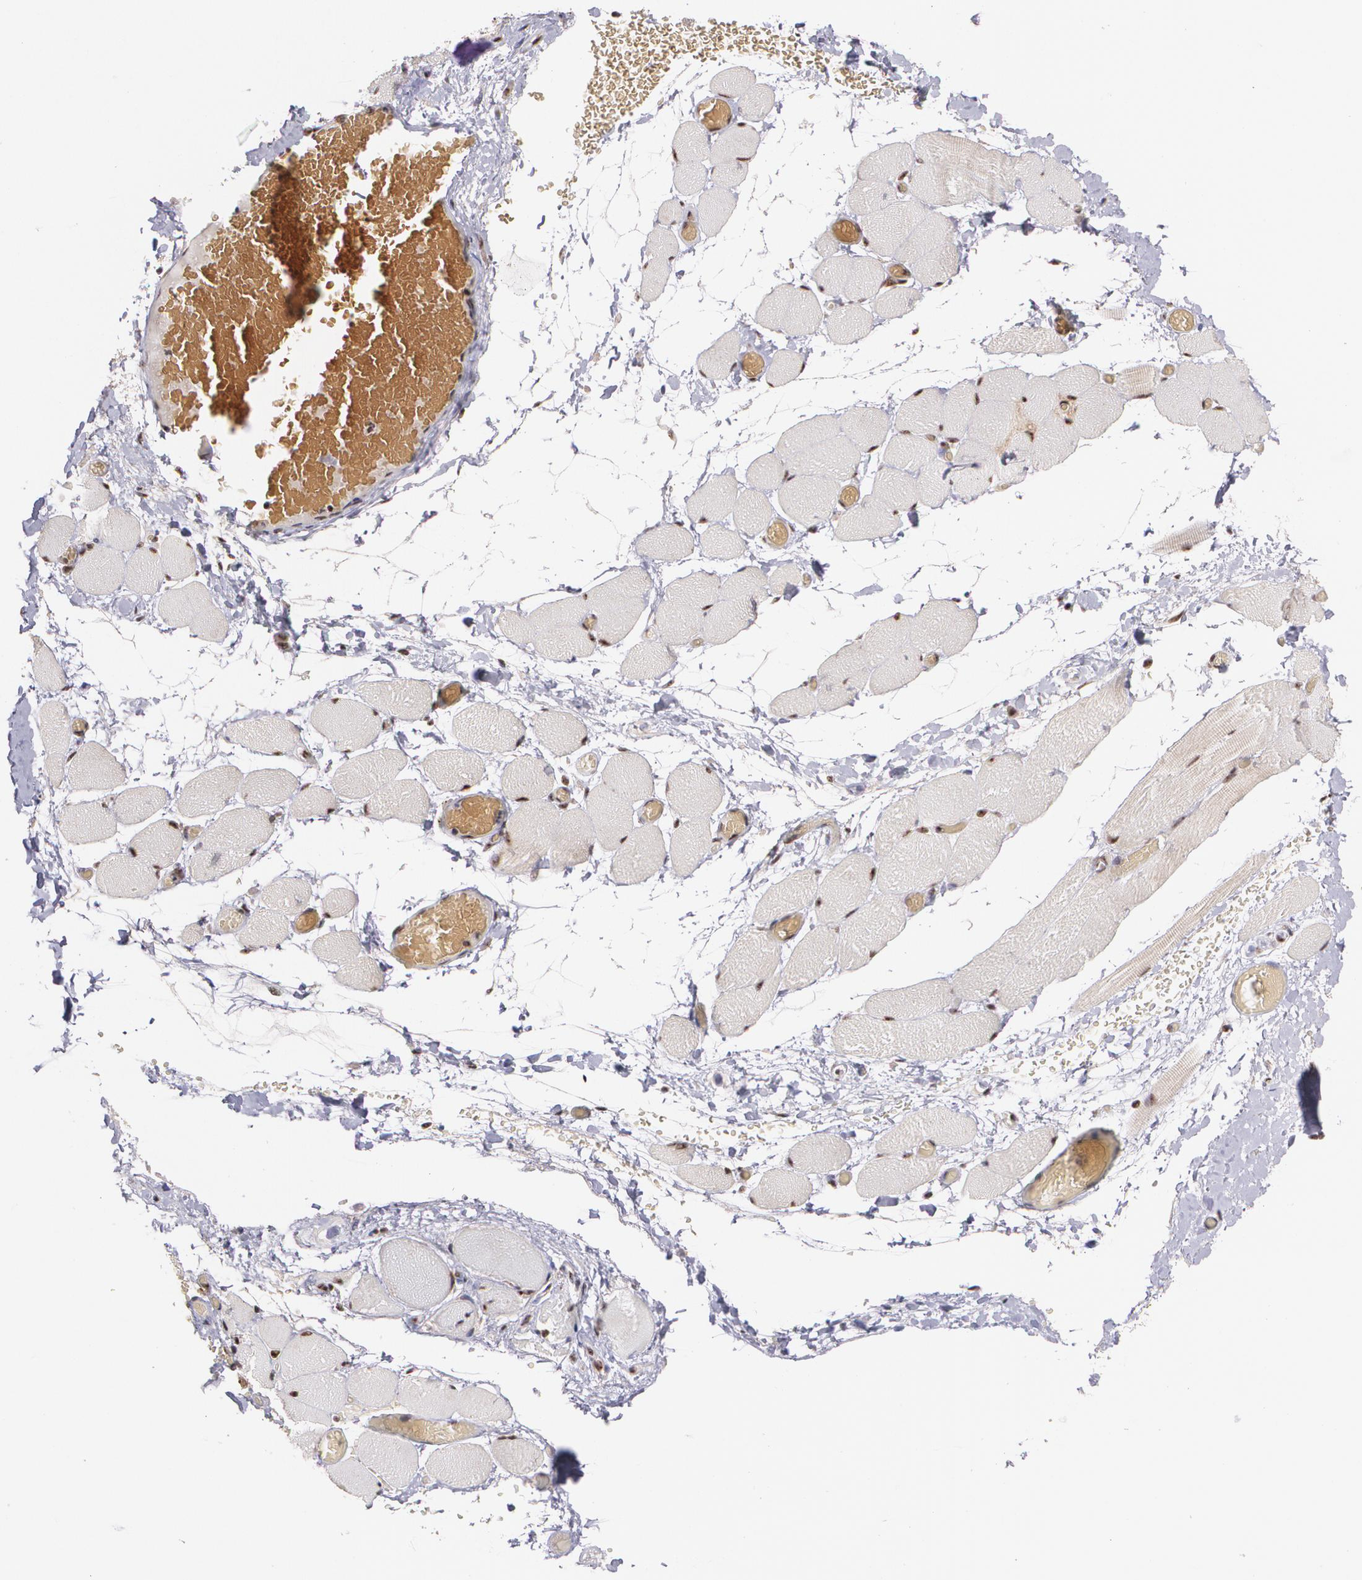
{"staining": {"intensity": "weak", "quantity": ">75%", "location": "nuclear"}, "tissue": "skeletal muscle", "cell_type": "Myocytes", "image_type": "normal", "snomed": [{"axis": "morphology", "description": "Normal tissue, NOS"}, {"axis": "topography", "description": "Skeletal muscle"}, {"axis": "topography", "description": "Soft tissue"}], "caption": "This image demonstrates immunohistochemistry staining of normal skeletal muscle, with low weak nuclear expression in about >75% of myocytes.", "gene": "C6orf15", "patient": {"sex": "female", "age": 58}}